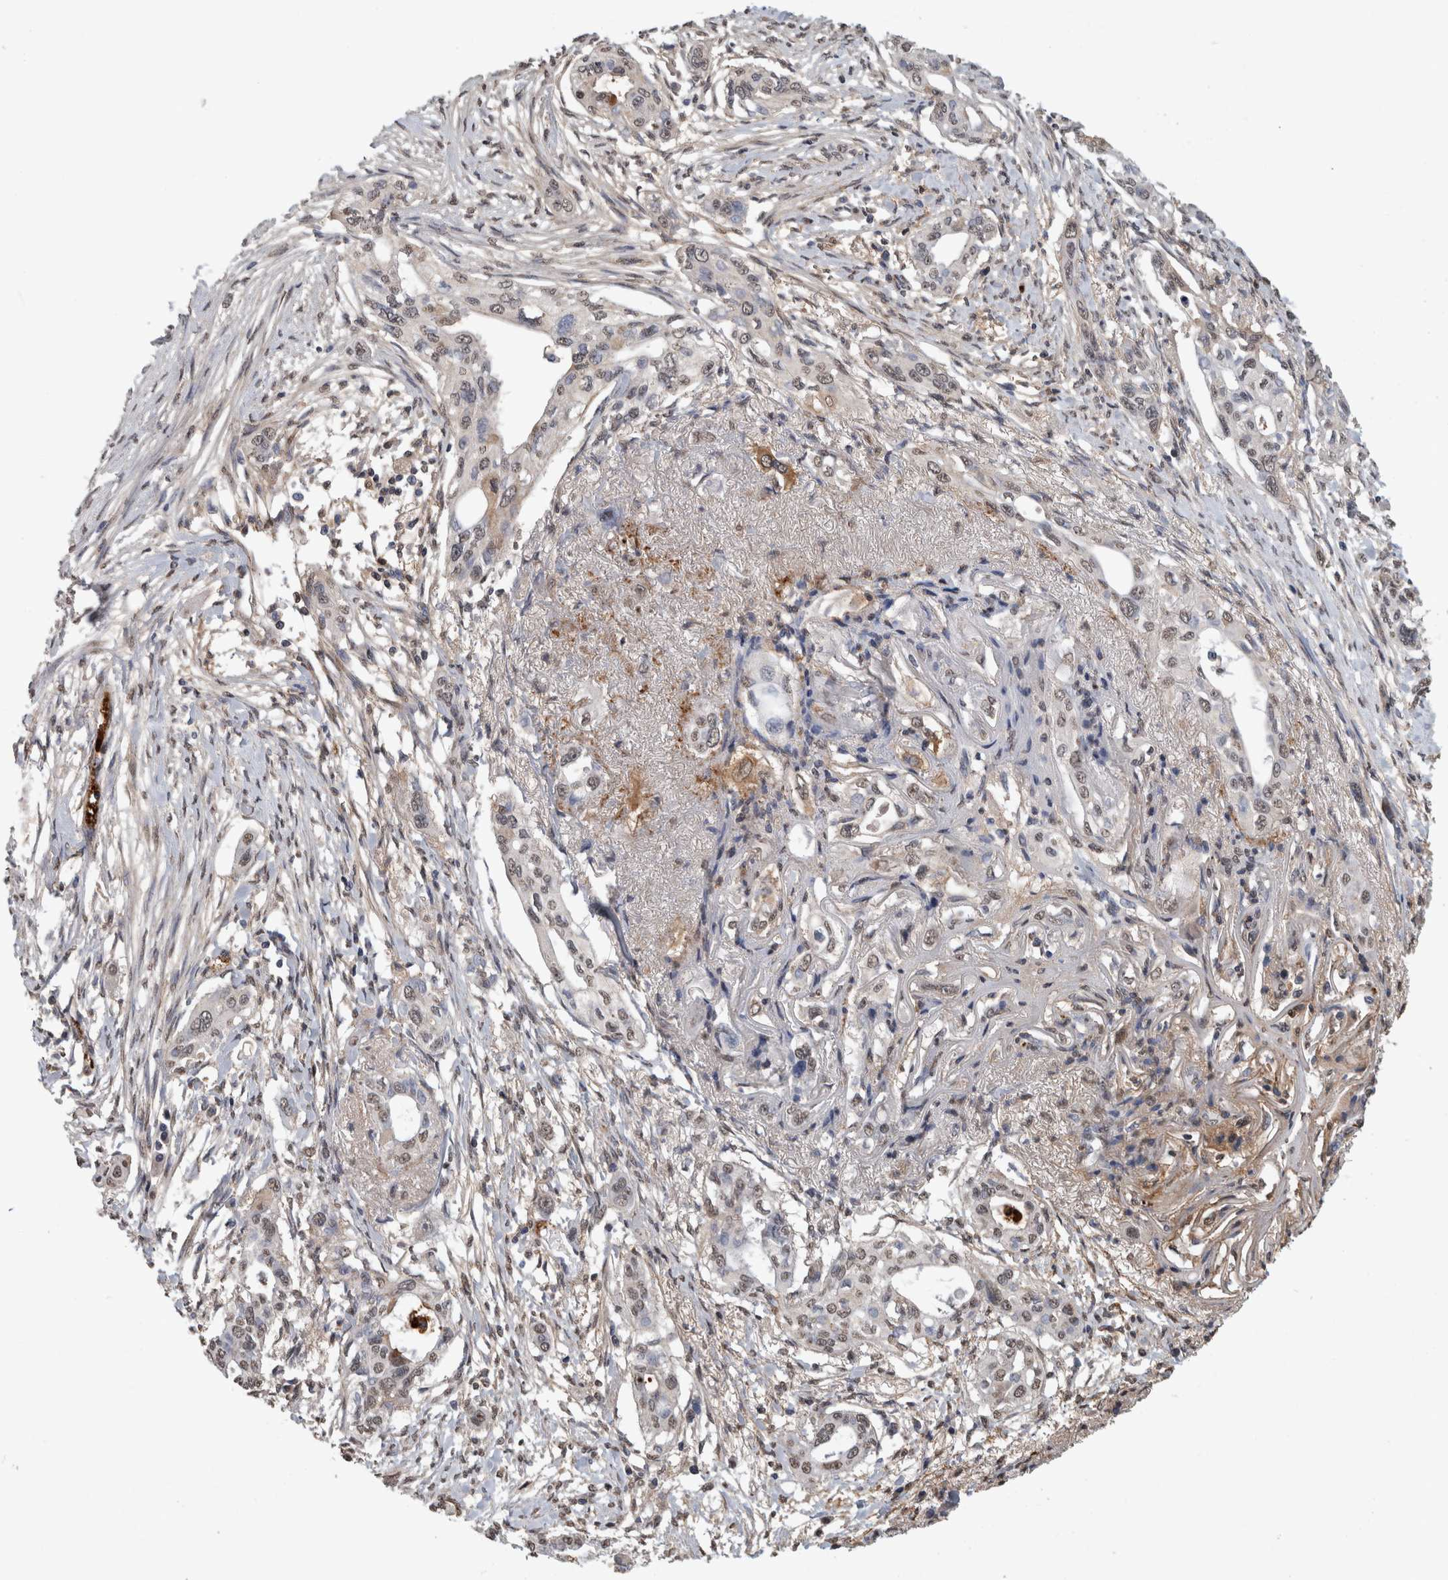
{"staining": {"intensity": "weak", "quantity": ">75%", "location": "nuclear"}, "tissue": "pancreatic cancer", "cell_type": "Tumor cells", "image_type": "cancer", "snomed": [{"axis": "morphology", "description": "Adenocarcinoma, NOS"}, {"axis": "topography", "description": "Pancreas"}], "caption": "Immunohistochemistry (IHC) staining of pancreatic adenocarcinoma, which displays low levels of weak nuclear positivity in about >75% of tumor cells indicating weak nuclear protein staining. The staining was performed using DAB (brown) for protein detection and nuclei were counterstained in hematoxylin (blue).", "gene": "LTBP1", "patient": {"sex": "female", "age": 60}}